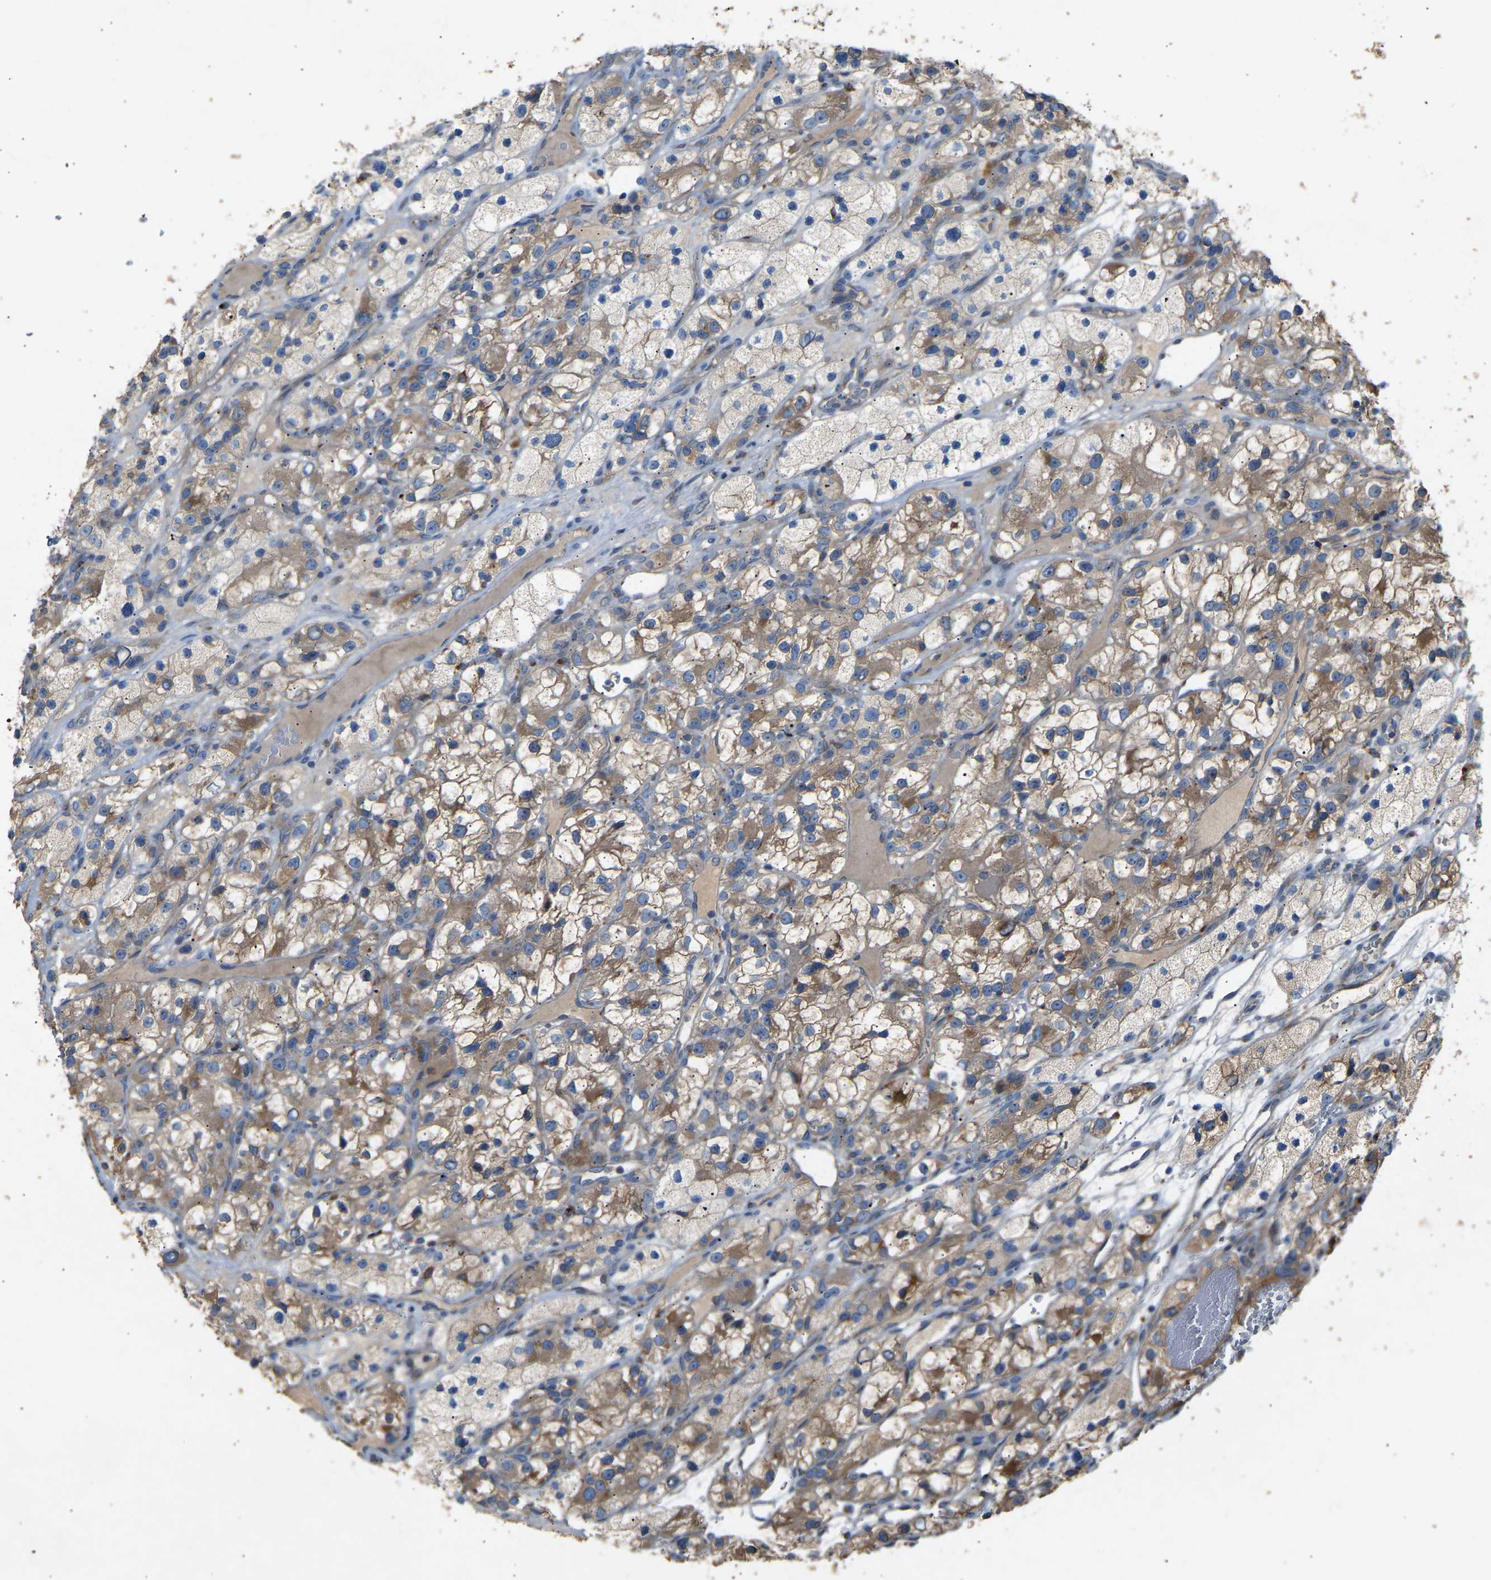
{"staining": {"intensity": "moderate", "quantity": "25%-75%", "location": "cytoplasmic/membranous"}, "tissue": "renal cancer", "cell_type": "Tumor cells", "image_type": "cancer", "snomed": [{"axis": "morphology", "description": "Adenocarcinoma, NOS"}, {"axis": "topography", "description": "Kidney"}], "caption": "The histopathology image exhibits a brown stain indicating the presence of a protein in the cytoplasmic/membranous of tumor cells in renal cancer. The protein of interest is shown in brown color, while the nuclei are stained blue.", "gene": "RGP1", "patient": {"sex": "female", "age": 57}}